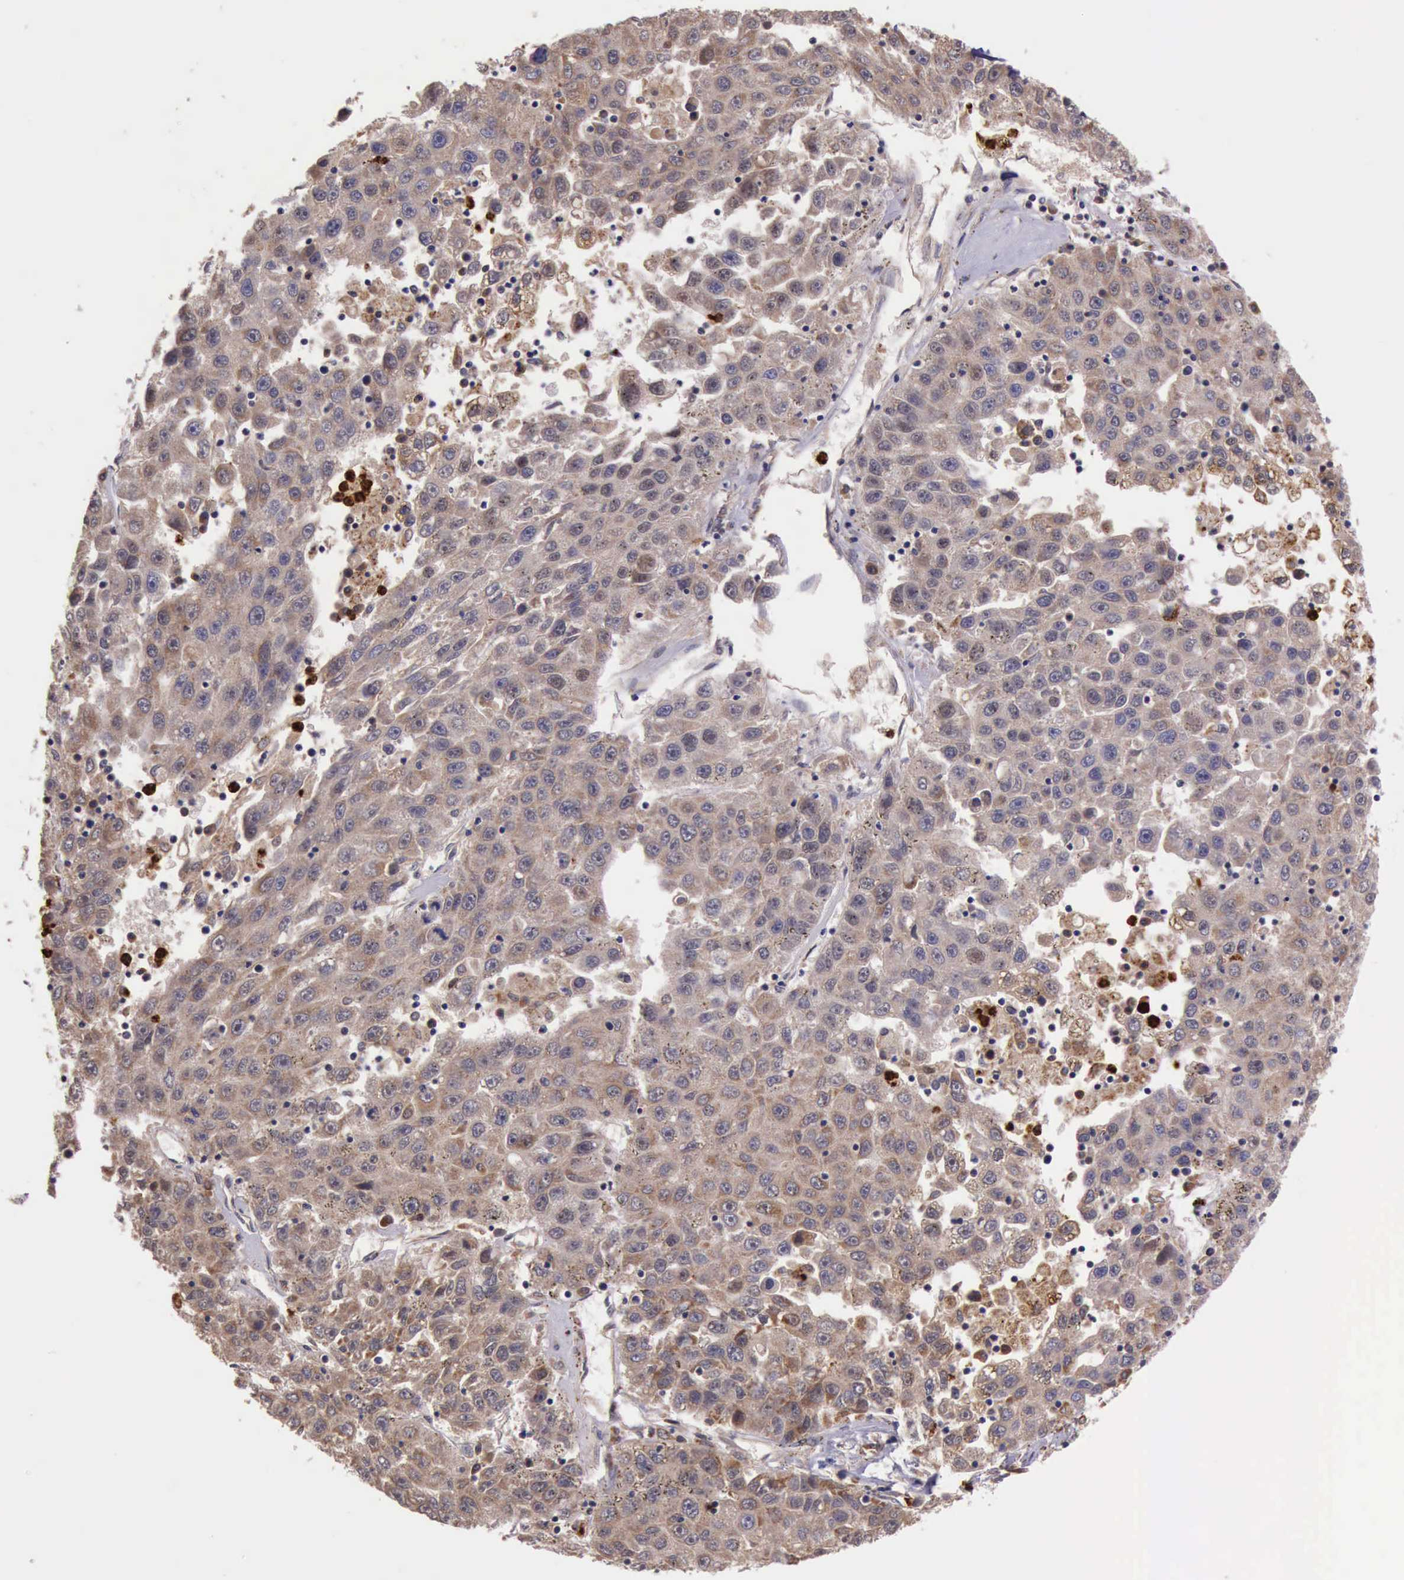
{"staining": {"intensity": "moderate", "quantity": "25%-75%", "location": "cytoplasmic/membranous"}, "tissue": "liver cancer", "cell_type": "Tumor cells", "image_type": "cancer", "snomed": [{"axis": "morphology", "description": "Carcinoma, Hepatocellular, NOS"}, {"axis": "topography", "description": "Liver"}], "caption": "Protein staining of liver cancer tissue shows moderate cytoplasmic/membranous expression in about 25%-75% of tumor cells.", "gene": "ARMCX3", "patient": {"sex": "male", "age": 49}}